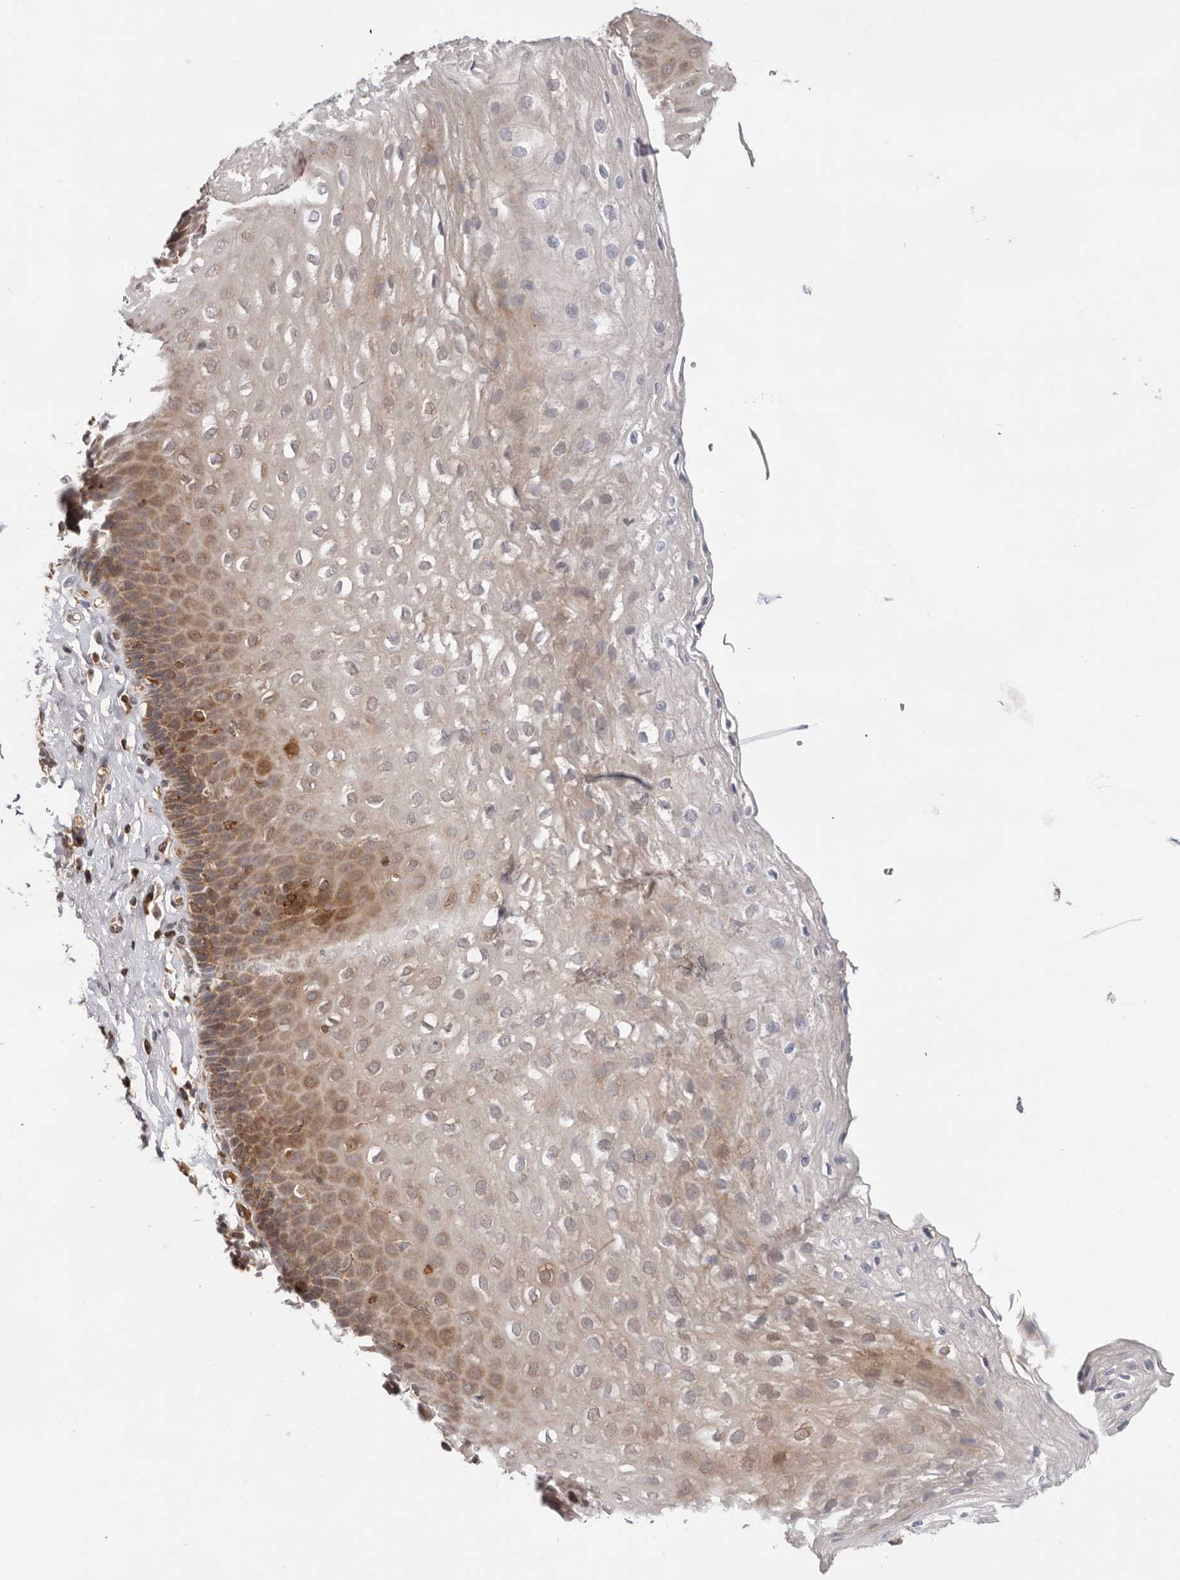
{"staining": {"intensity": "moderate", "quantity": "<25%", "location": "cytoplasmic/membranous"}, "tissue": "esophagus", "cell_type": "Squamous epithelial cells", "image_type": "normal", "snomed": [{"axis": "morphology", "description": "Normal tissue, NOS"}, {"axis": "topography", "description": "Esophagus"}], "caption": "Immunohistochemistry (DAB (3,3'-diaminobenzidine)) staining of normal human esophagus displays moderate cytoplasmic/membranous protein expression in approximately <25% of squamous epithelial cells.", "gene": "RNF213", "patient": {"sex": "female", "age": 66}}